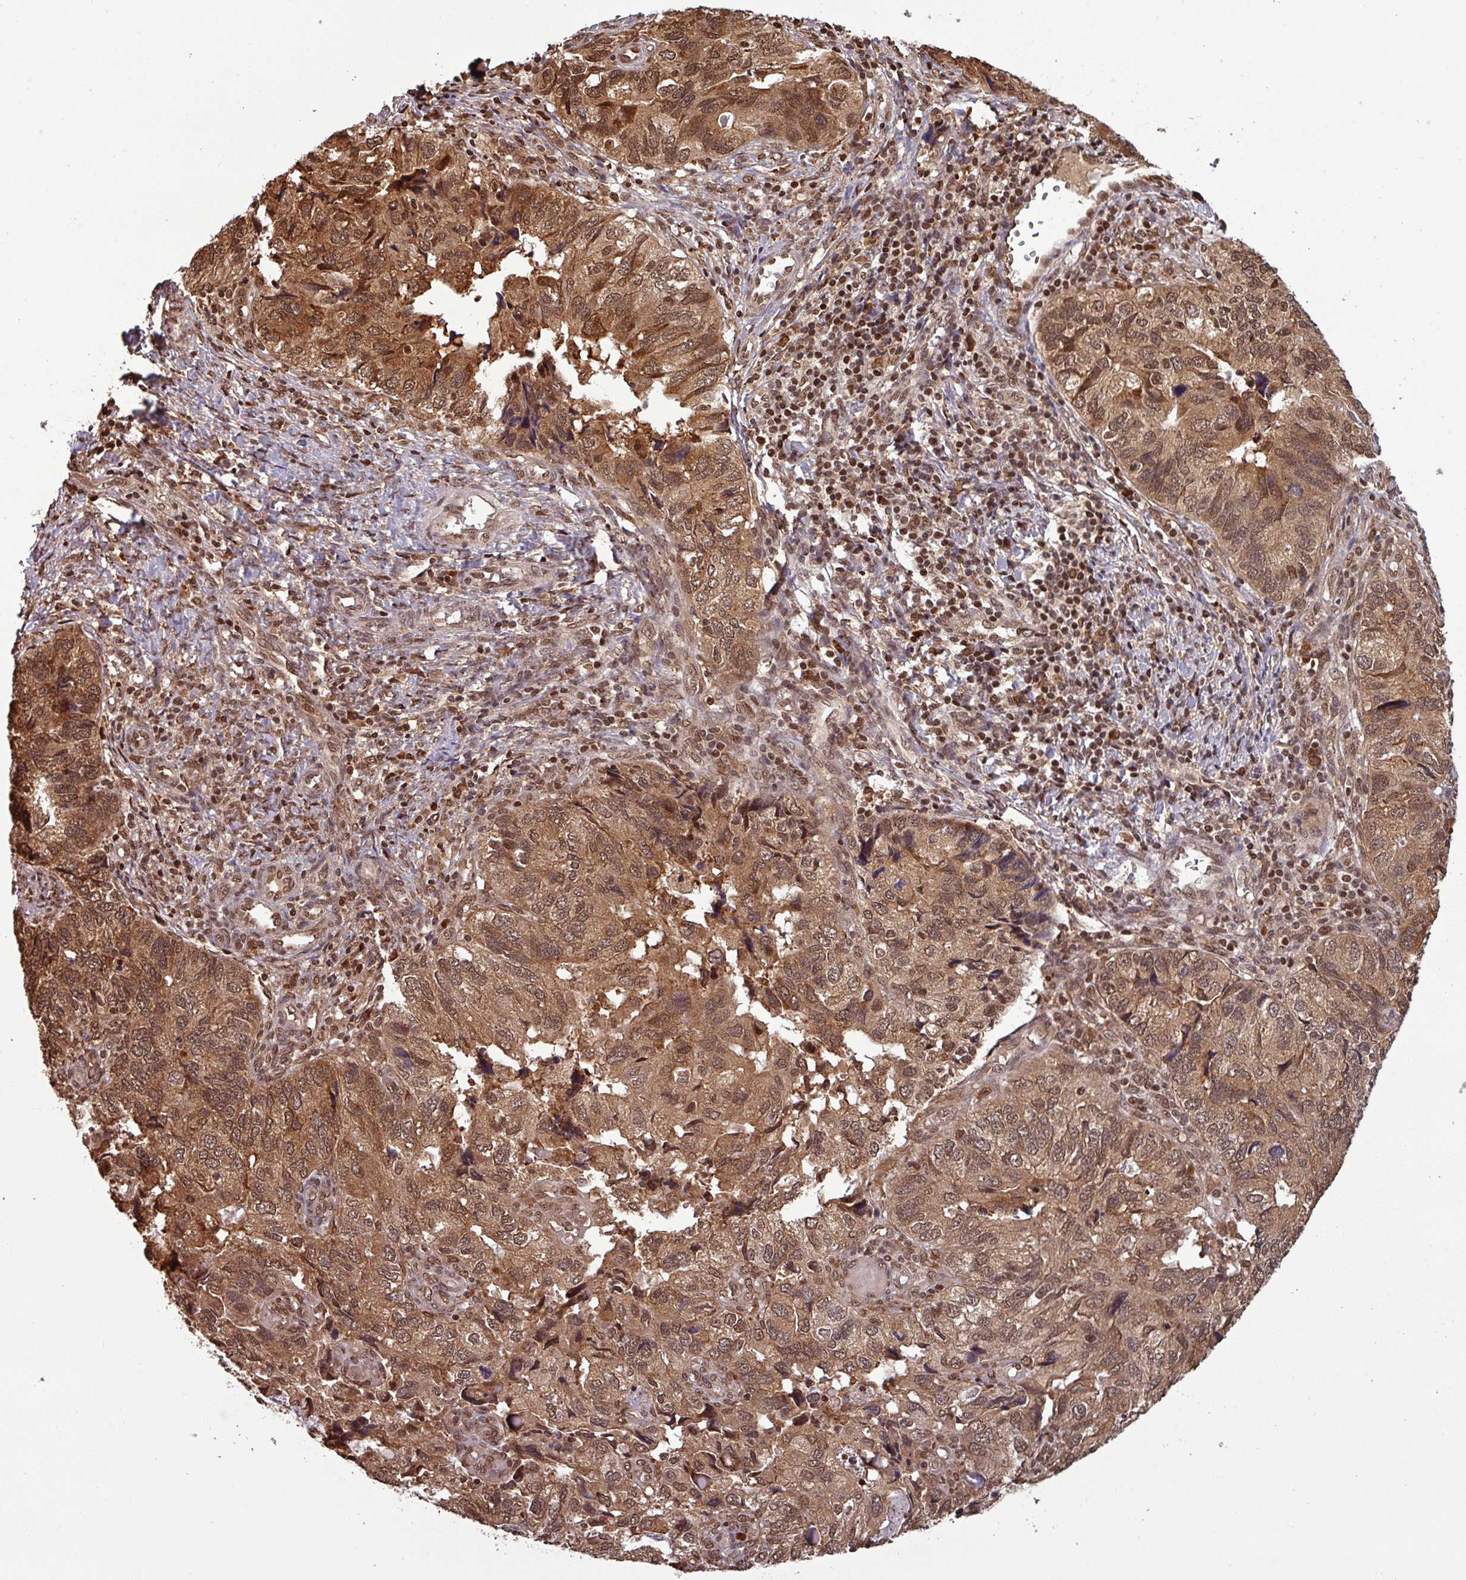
{"staining": {"intensity": "moderate", "quantity": ">75%", "location": "cytoplasmic/membranous,nuclear"}, "tissue": "endometrial cancer", "cell_type": "Tumor cells", "image_type": "cancer", "snomed": [{"axis": "morphology", "description": "Carcinoma, NOS"}, {"axis": "topography", "description": "Uterus"}], "caption": "Tumor cells exhibit moderate cytoplasmic/membranous and nuclear positivity in about >75% of cells in endometrial cancer.", "gene": "NOB1", "patient": {"sex": "female", "age": 76}}